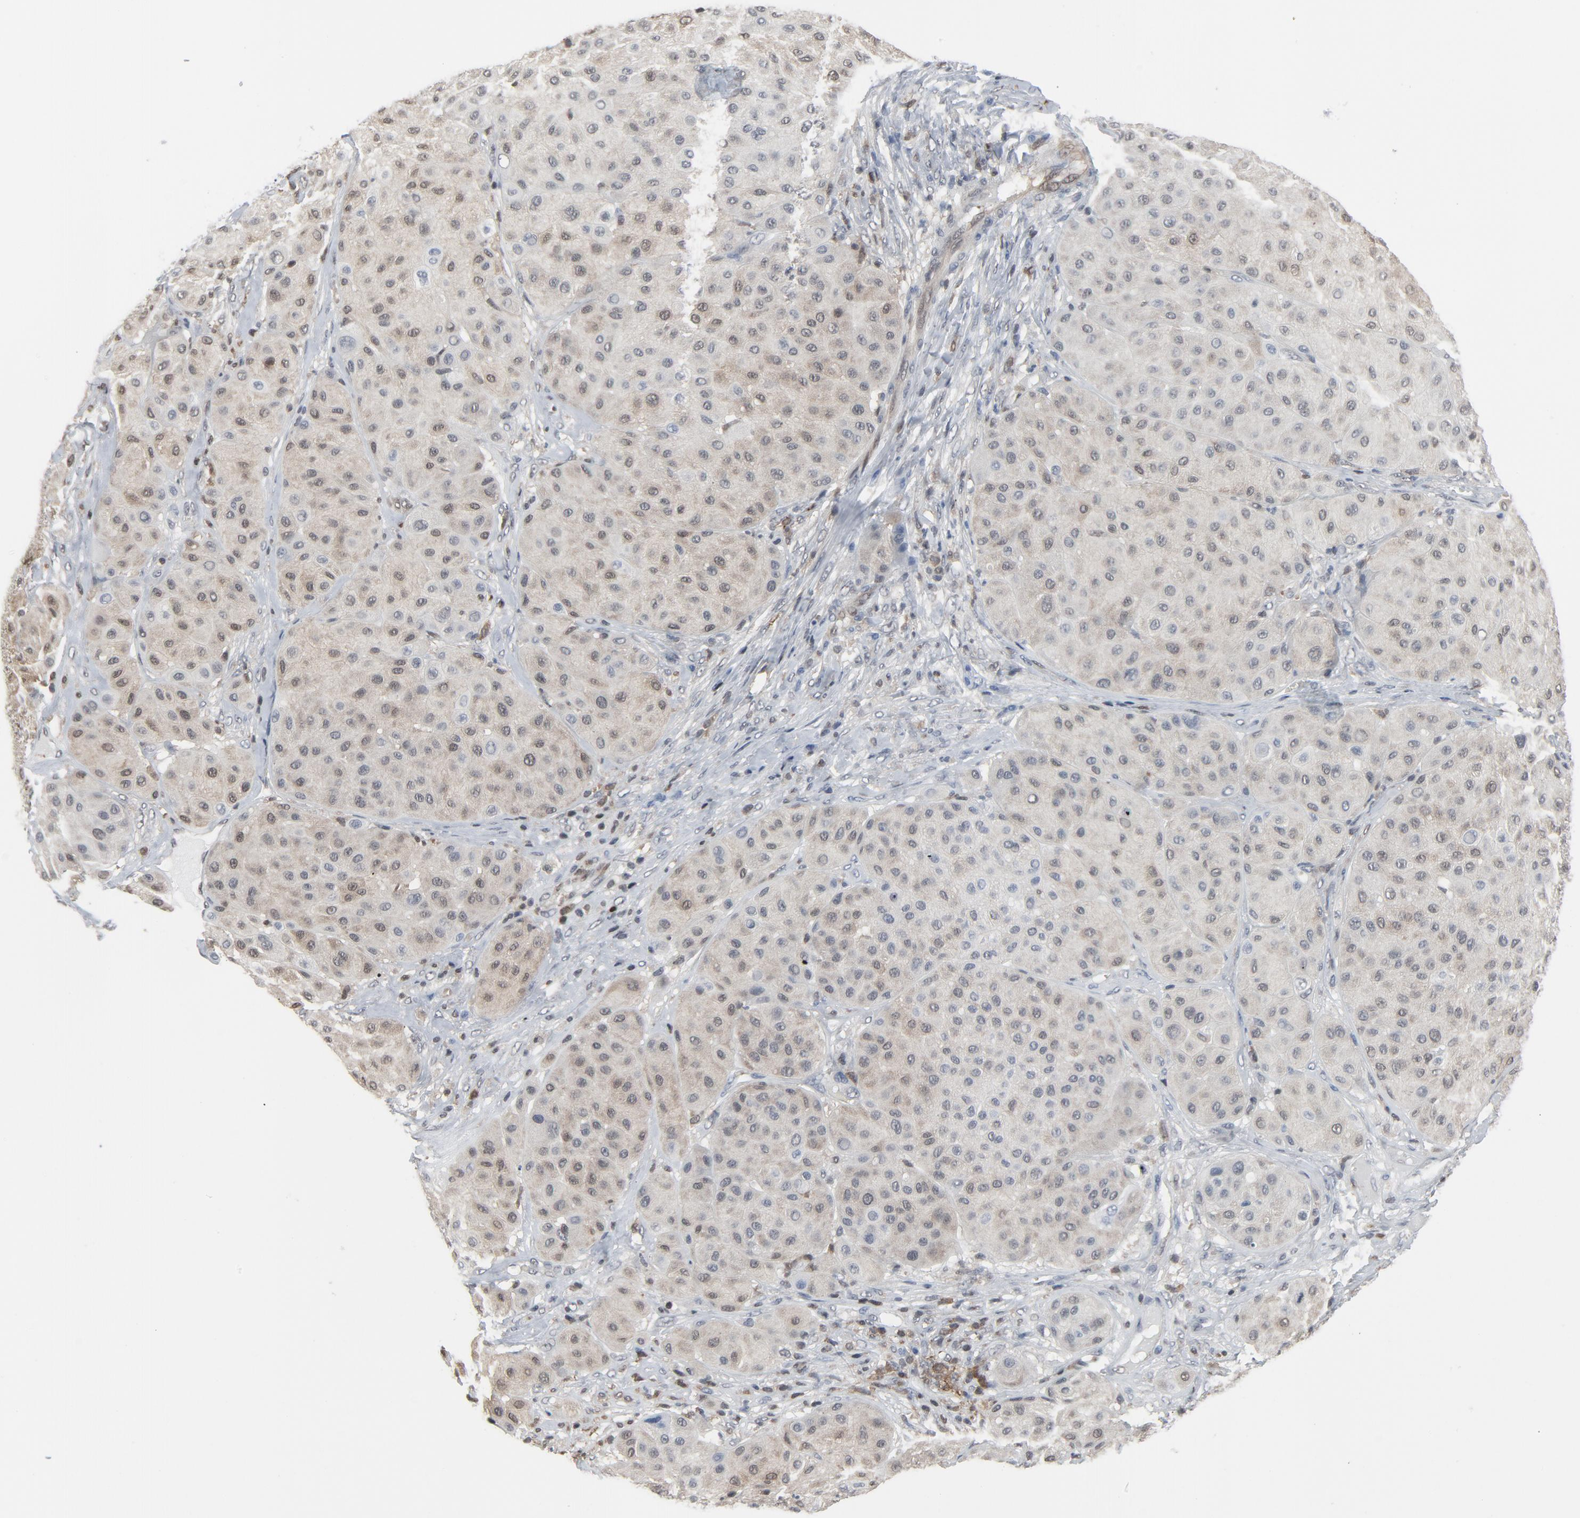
{"staining": {"intensity": "weak", "quantity": "25%-75%", "location": "cytoplasmic/membranous"}, "tissue": "melanoma", "cell_type": "Tumor cells", "image_type": "cancer", "snomed": [{"axis": "morphology", "description": "Normal tissue, NOS"}, {"axis": "morphology", "description": "Malignant melanoma, Metastatic site"}, {"axis": "topography", "description": "Skin"}], "caption": "An image of human melanoma stained for a protein demonstrates weak cytoplasmic/membranous brown staining in tumor cells. (Stains: DAB in brown, nuclei in blue, Microscopy: brightfield microscopy at high magnification).", "gene": "STAT5A", "patient": {"sex": "male", "age": 41}}